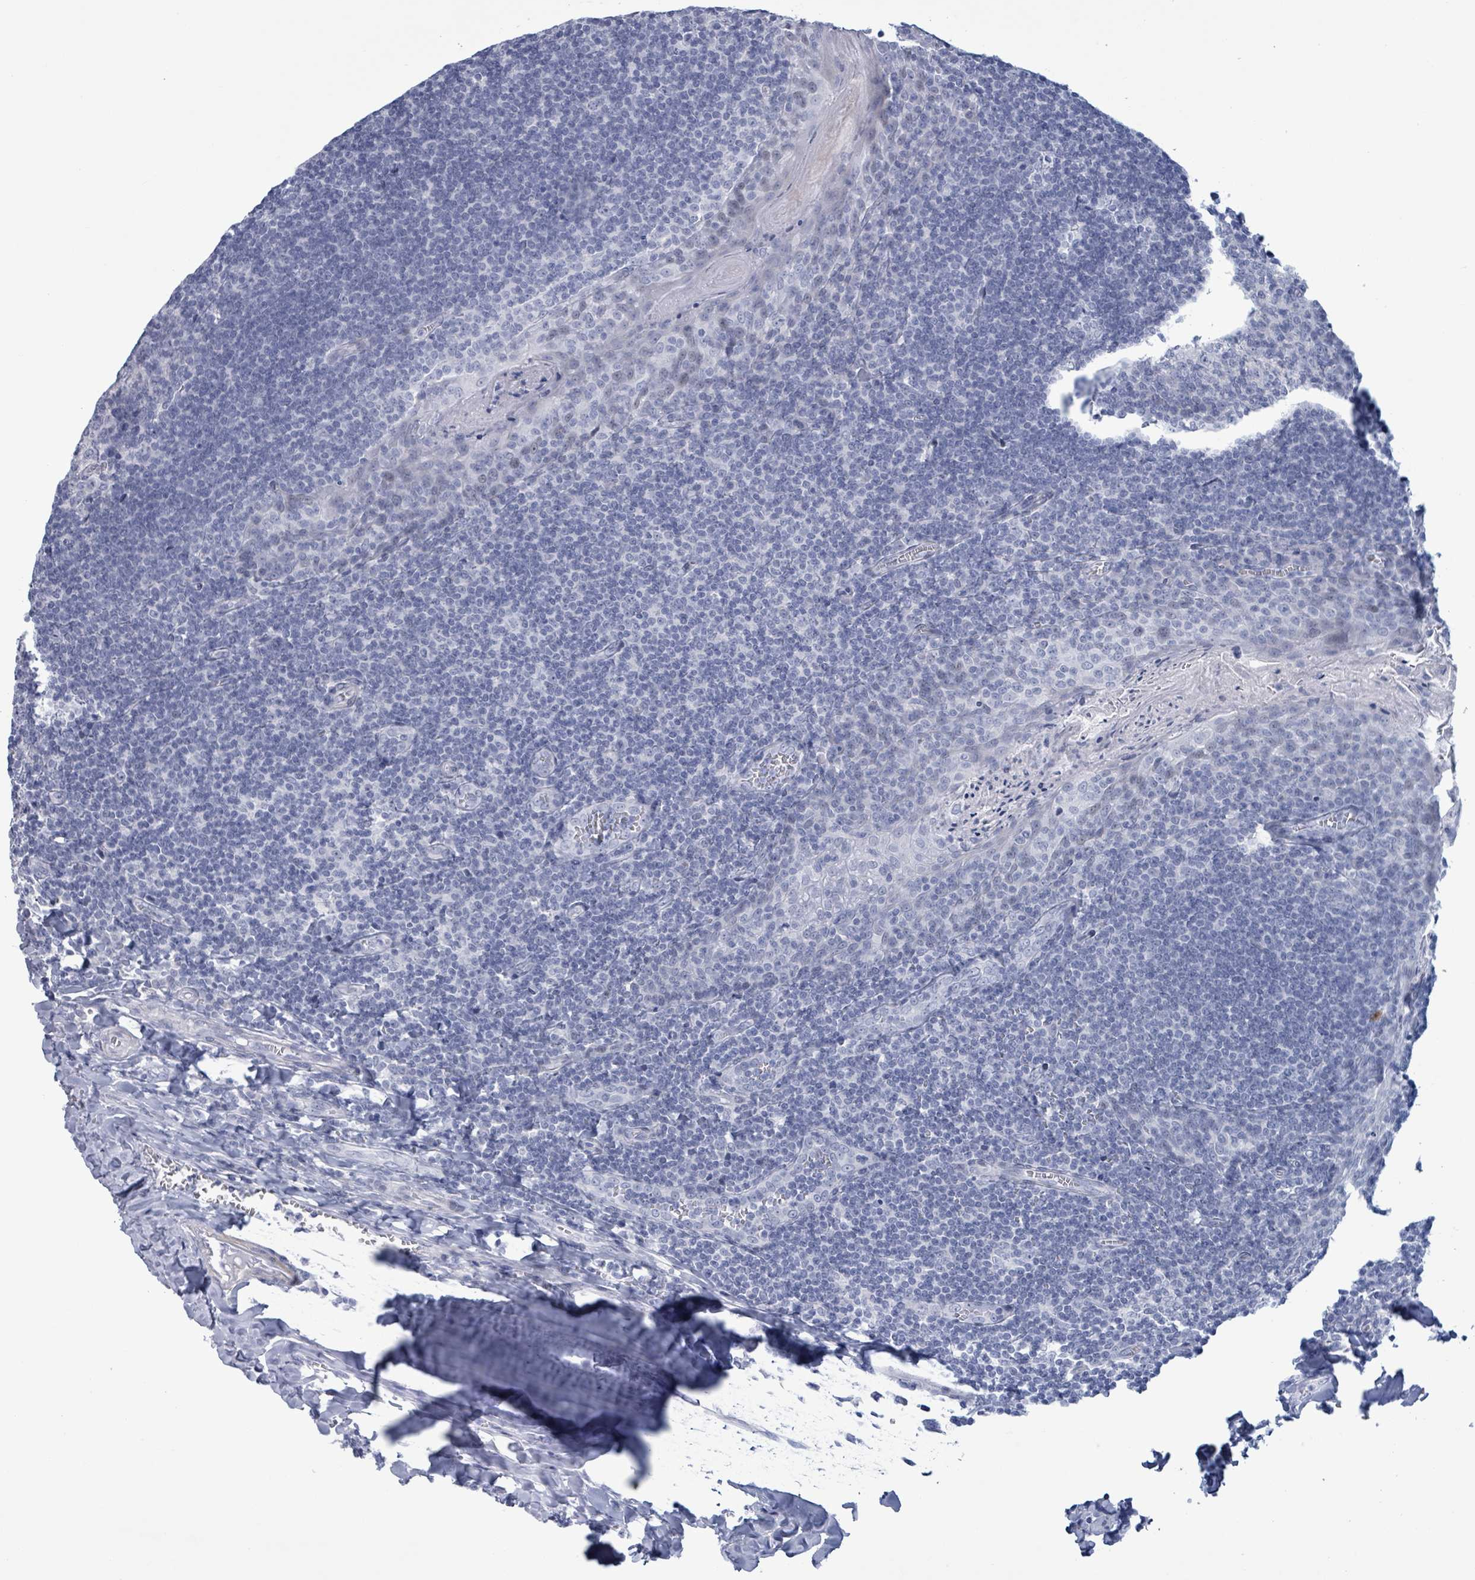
{"staining": {"intensity": "negative", "quantity": "none", "location": "none"}, "tissue": "tonsil", "cell_type": "Germinal center cells", "image_type": "normal", "snomed": [{"axis": "morphology", "description": "Normal tissue, NOS"}, {"axis": "topography", "description": "Tonsil"}], "caption": "Immunohistochemistry (IHC) micrograph of unremarkable tonsil: human tonsil stained with DAB exhibits no significant protein expression in germinal center cells.", "gene": "ZNF771", "patient": {"sex": "male", "age": 27}}